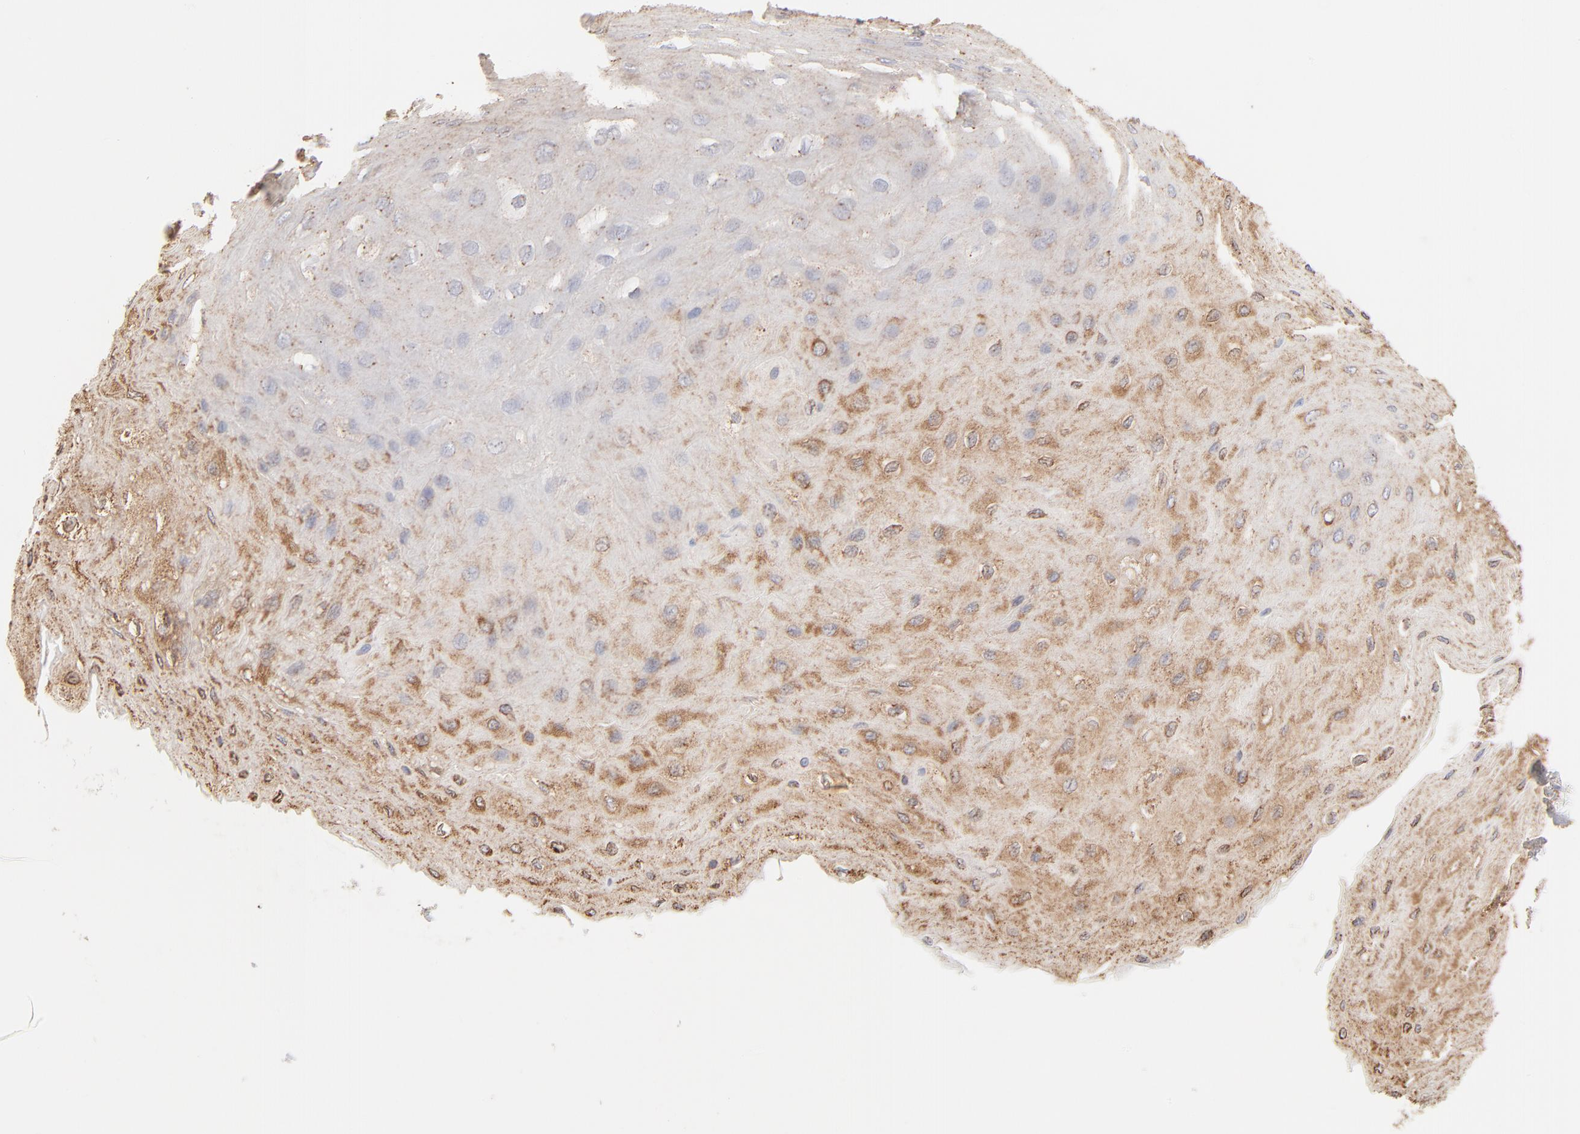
{"staining": {"intensity": "moderate", "quantity": ">75%", "location": "cytoplasmic/membranous"}, "tissue": "esophagus", "cell_type": "Squamous epithelial cells", "image_type": "normal", "snomed": [{"axis": "morphology", "description": "Normal tissue, NOS"}, {"axis": "topography", "description": "Esophagus"}], "caption": "About >75% of squamous epithelial cells in benign esophagus demonstrate moderate cytoplasmic/membranous protein staining as visualized by brown immunohistochemical staining.", "gene": "CLTB", "patient": {"sex": "female", "age": 72}}